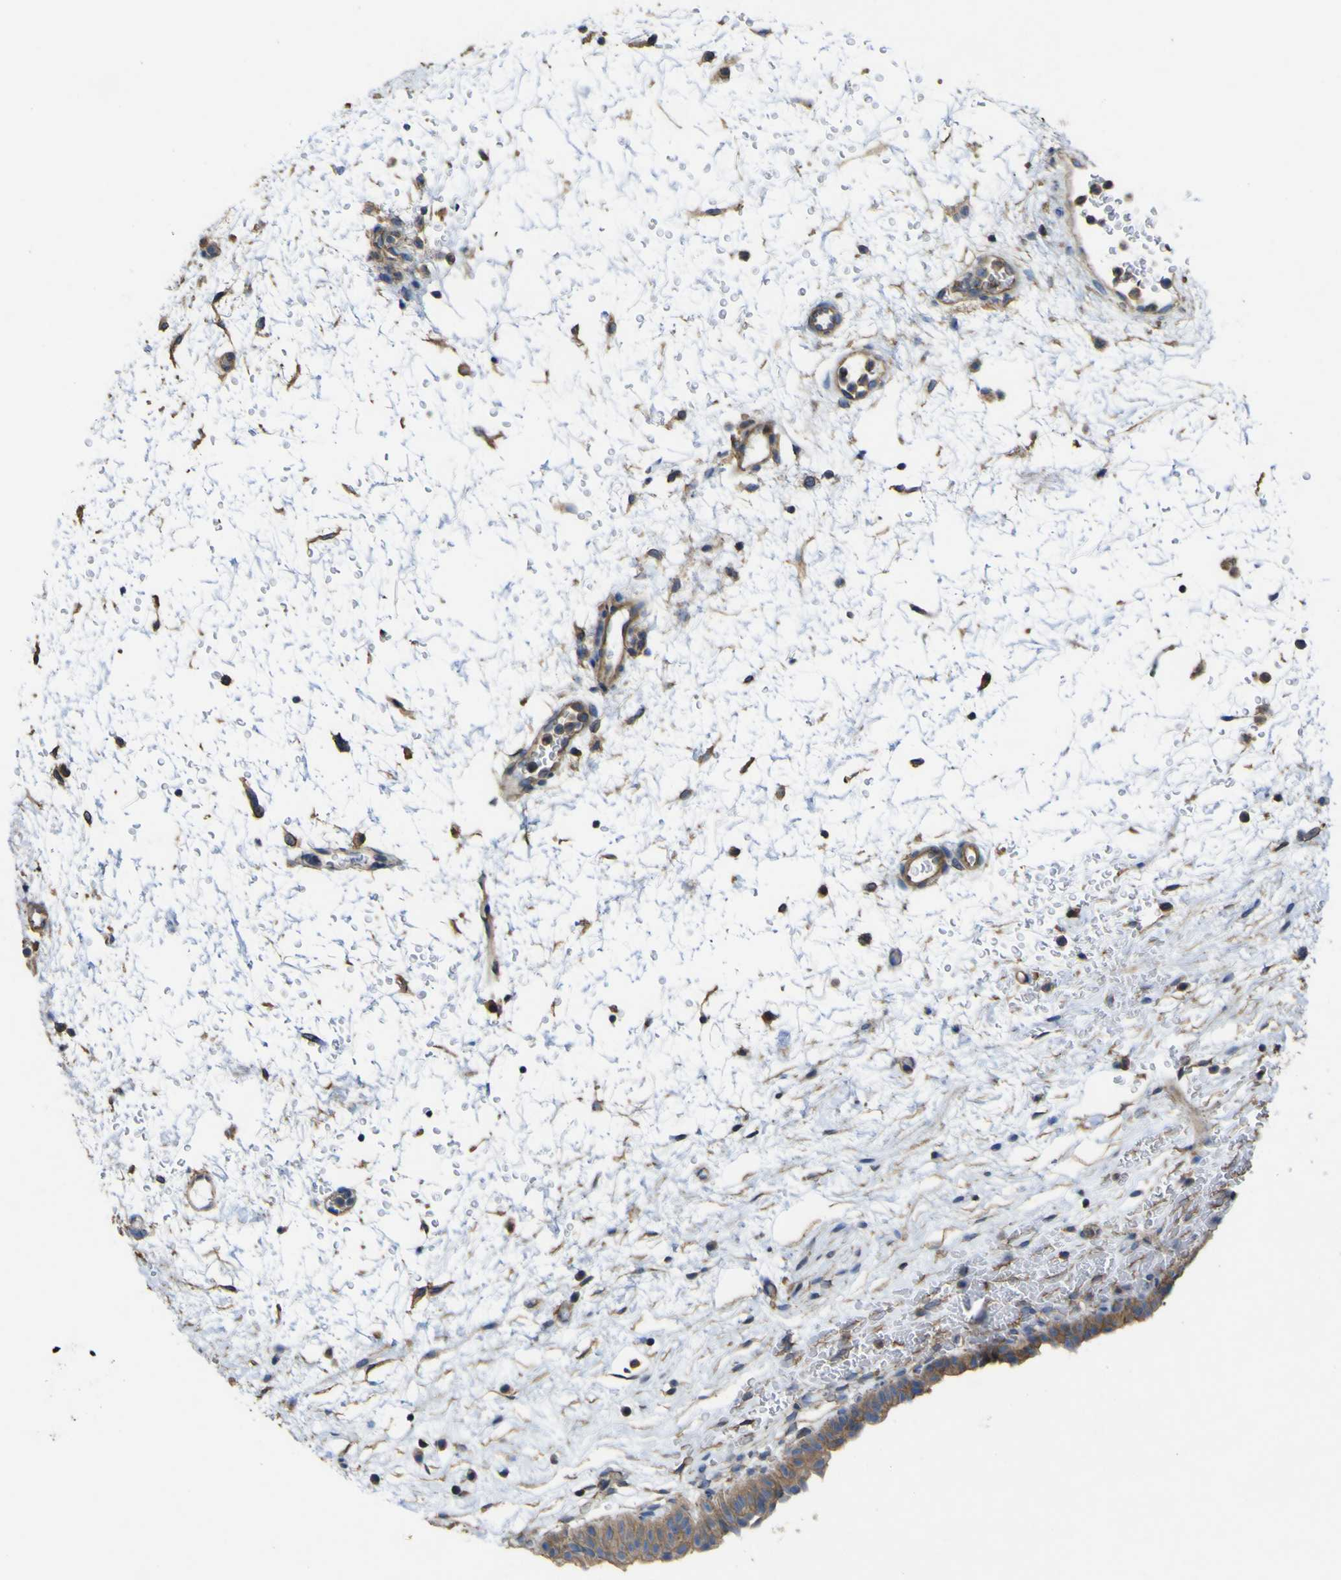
{"staining": {"intensity": "moderate", "quantity": ">75%", "location": "cytoplasmic/membranous"}, "tissue": "urinary bladder", "cell_type": "Urothelial cells", "image_type": "normal", "snomed": [{"axis": "morphology", "description": "Normal tissue, NOS"}, {"axis": "topography", "description": "Urinary bladder"}], "caption": "Benign urinary bladder was stained to show a protein in brown. There is medium levels of moderate cytoplasmic/membranous expression in about >75% of urothelial cells. Ihc stains the protein of interest in brown and the nuclei are stained blue.", "gene": "TNFSF15", "patient": {"sex": "male", "age": 46}}